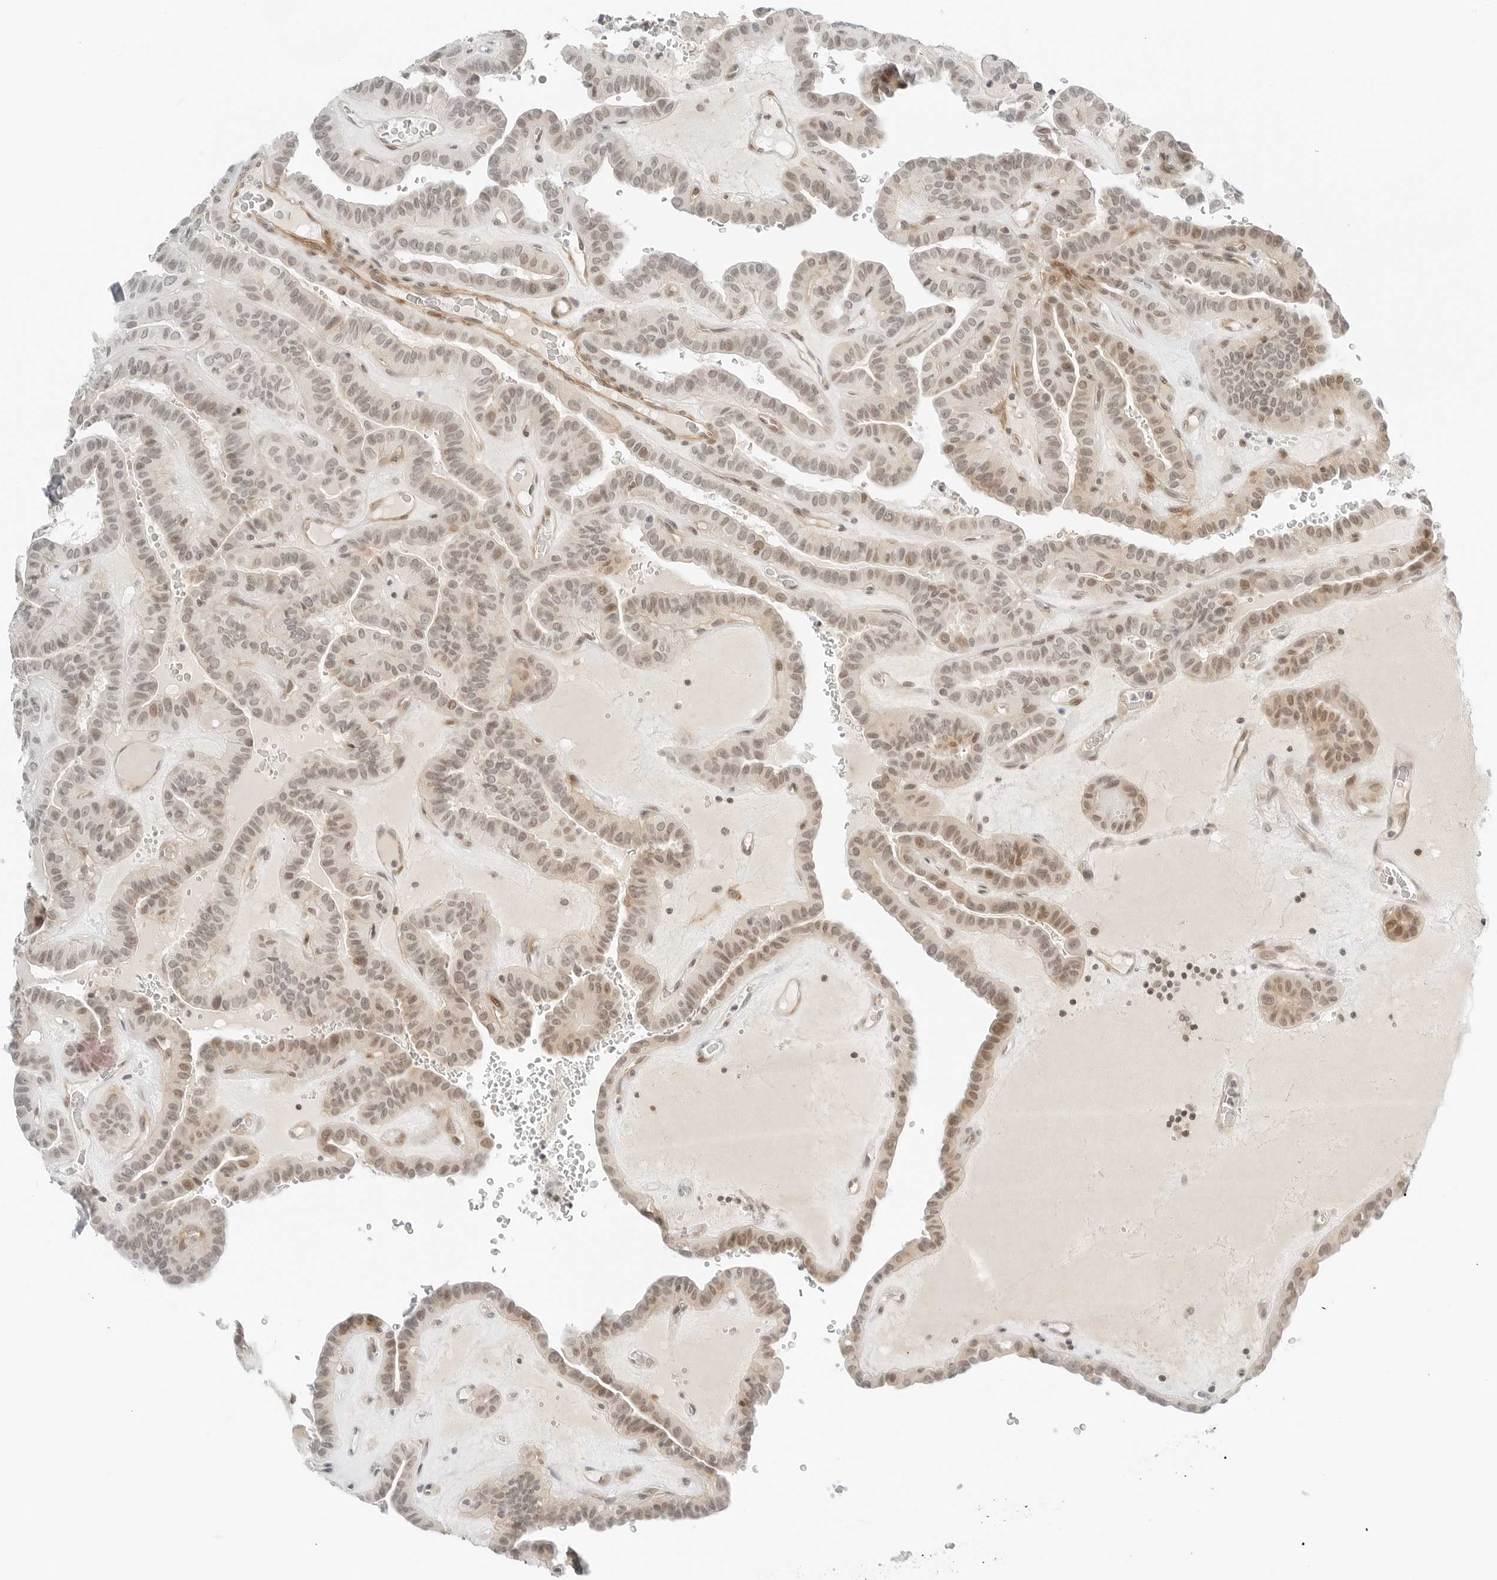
{"staining": {"intensity": "moderate", "quantity": "25%-75%", "location": "nuclear"}, "tissue": "thyroid cancer", "cell_type": "Tumor cells", "image_type": "cancer", "snomed": [{"axis": "morphology", "description": "Papillary adenocarcinoma, NOS"}, {"axis": "topography", "description": "Thyroid gland"}], "caption": "Human papillary adenocarcinoma (thyroid) stained with a protein marker exhibits moderate staining in tumor cells.", "gene": "NEO1", "patient": {"sex": "male", "age": 77}}